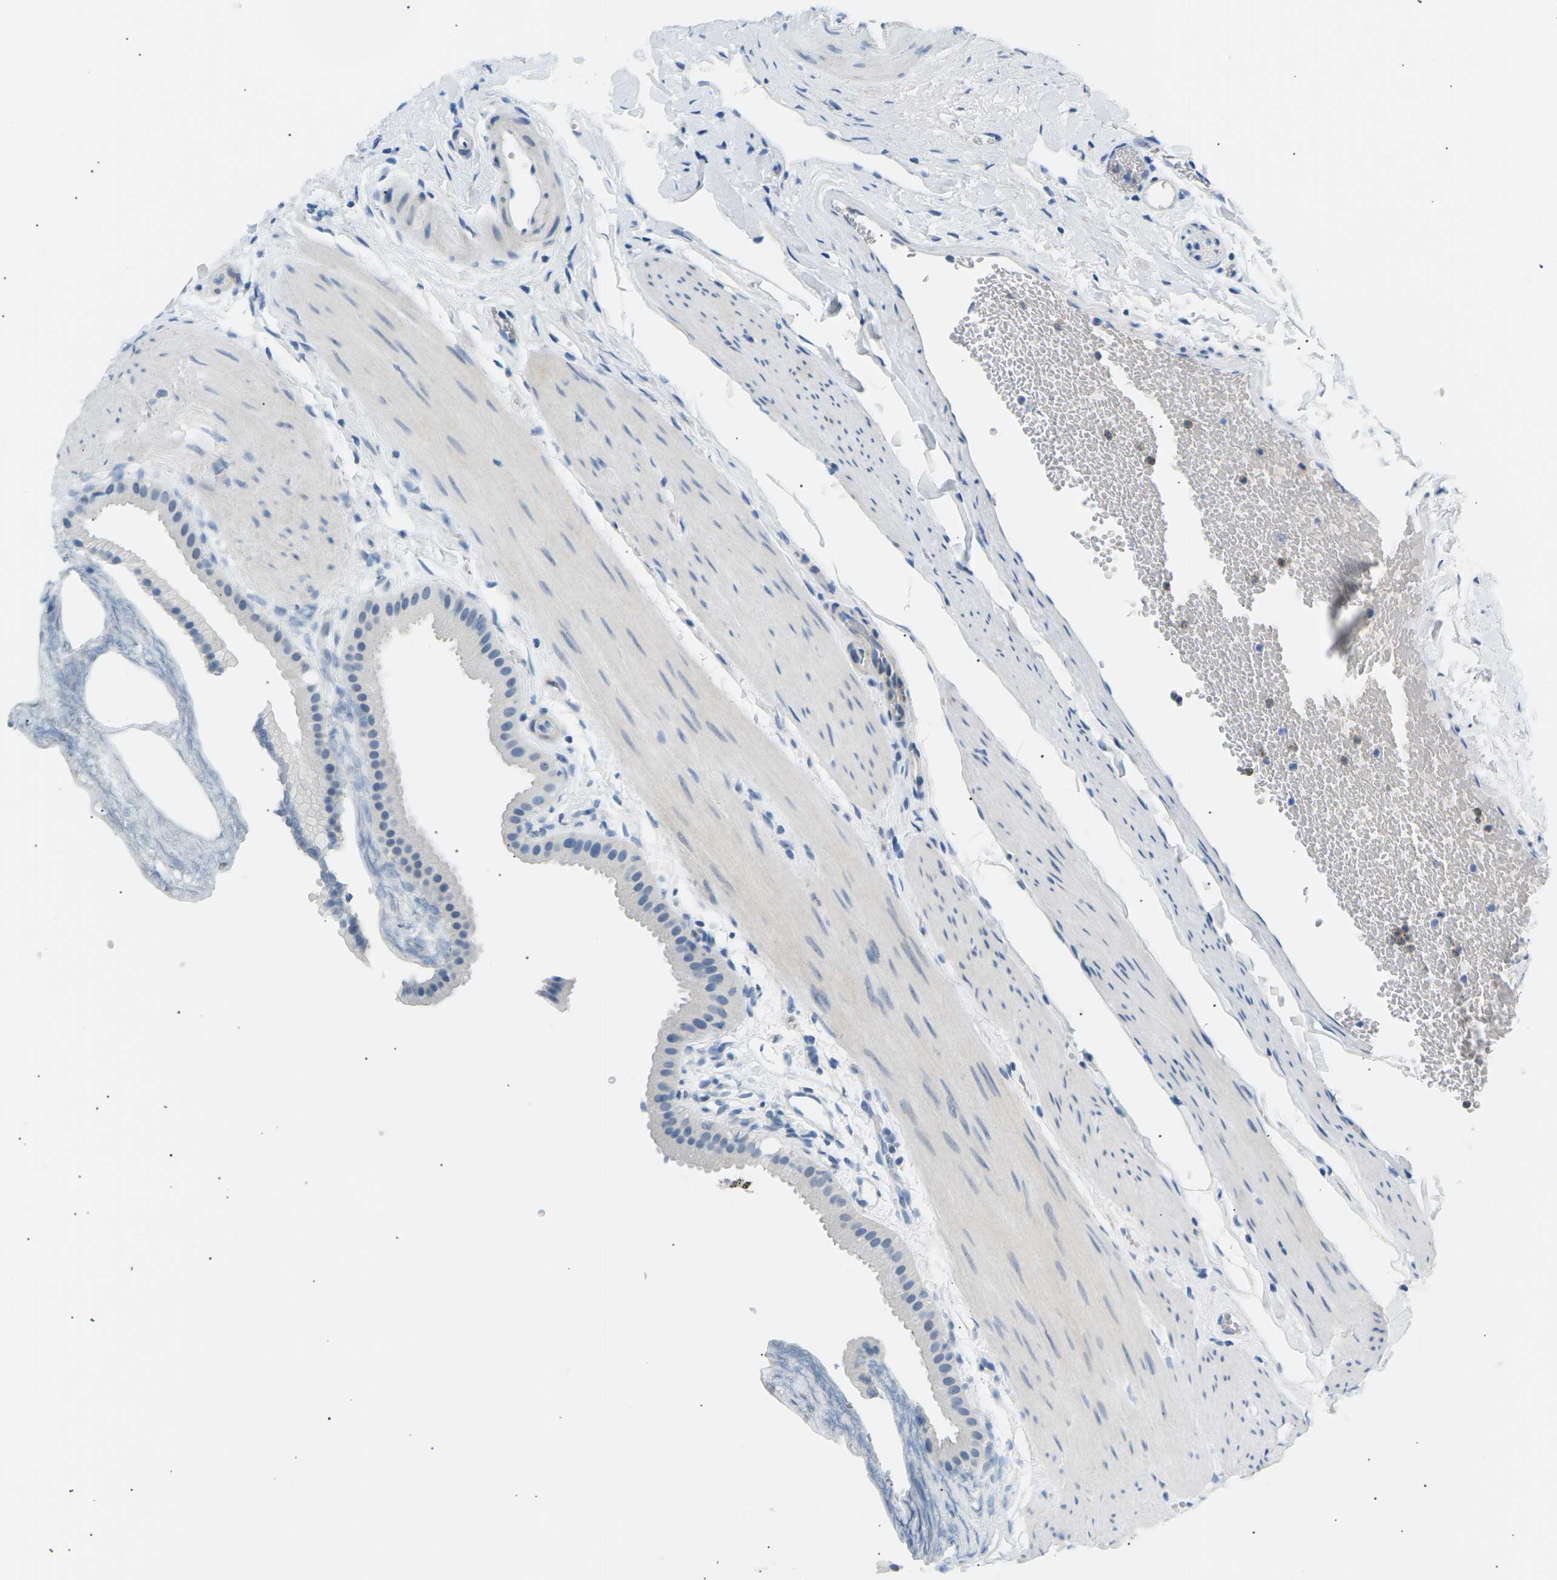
{"staining": {"intensity": "negative", "quantity": "none", "location": "none"}, "tissue": "gallbladder", "cell_type": "Glandular cells", "image_type": "normal", "snomed": [{"axis": "morphology", "description": "Normal tissue, NOS"}, {"axis": "topography", "description": "Gallbladder"}], "caption": "Normal gallbladder was stained to show a protein in brown. There is no significant staining in glandular cells. Nuclei are stained in blue.", "gene": "SEPTIN5", "patient": {"sex": "female", "age": 64}}